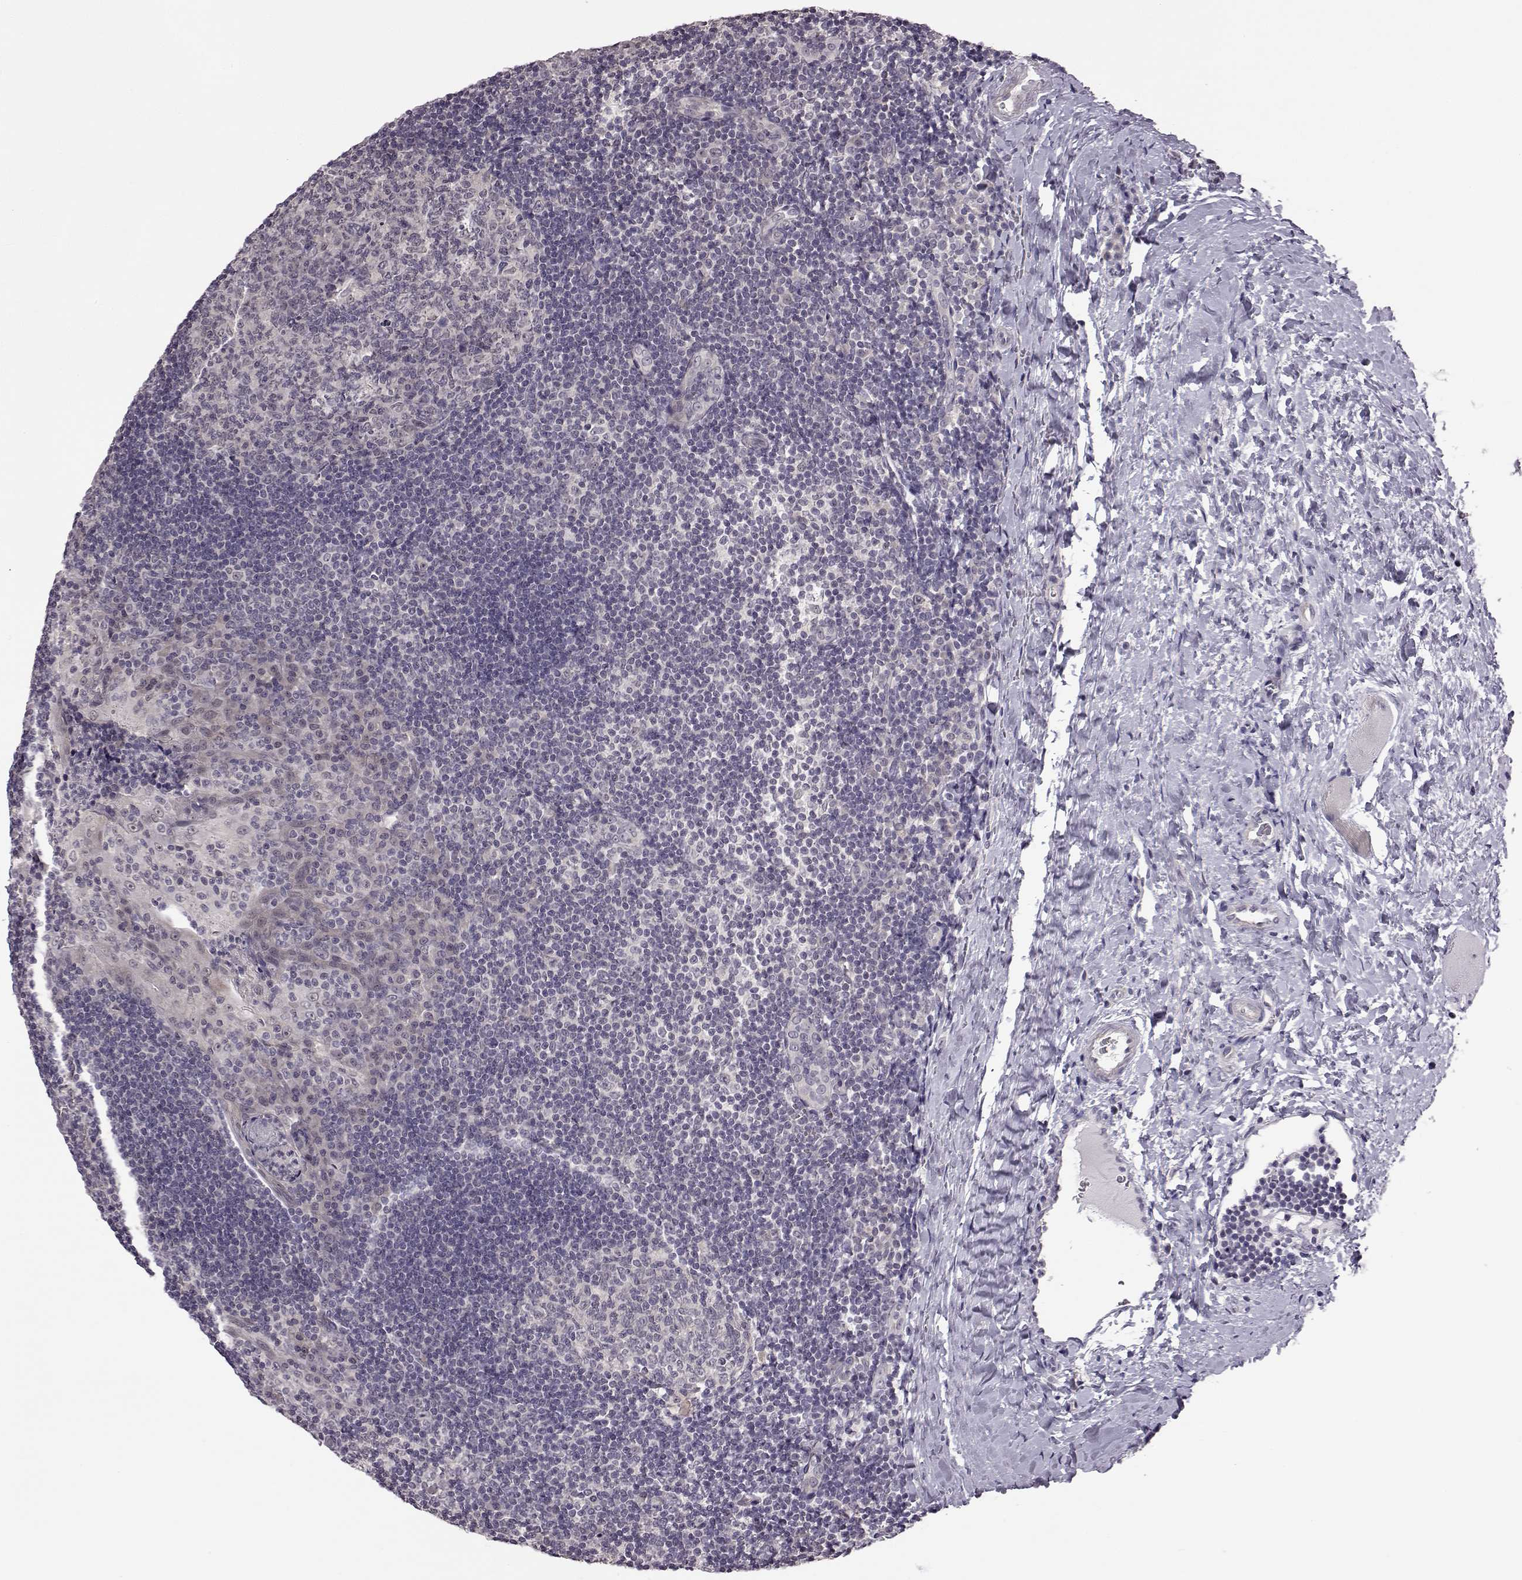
{"staining": {"intensity": "negative", "quantity": "none", "location": "none"}, "tissue": "tonsil", "cell_type": "Germinal center cells", "image_type": "normal", "snomed": [{"axis": "morphology", "description": "Normal tissue, NOS"}, {"axis": "topography", "description": "Tonsil"}], "caption": "This histopathology image is of unremarkable tonsil stained with immunohistochemistry to label a protein in brown with the nuclei are counter-stained blue. There is no positivity in germinal center cells. (Brightfield microscopy of DAB IHC at high magnification).", "gene": "C10orf62", "patient": {"sex": "male", "age": 17}}